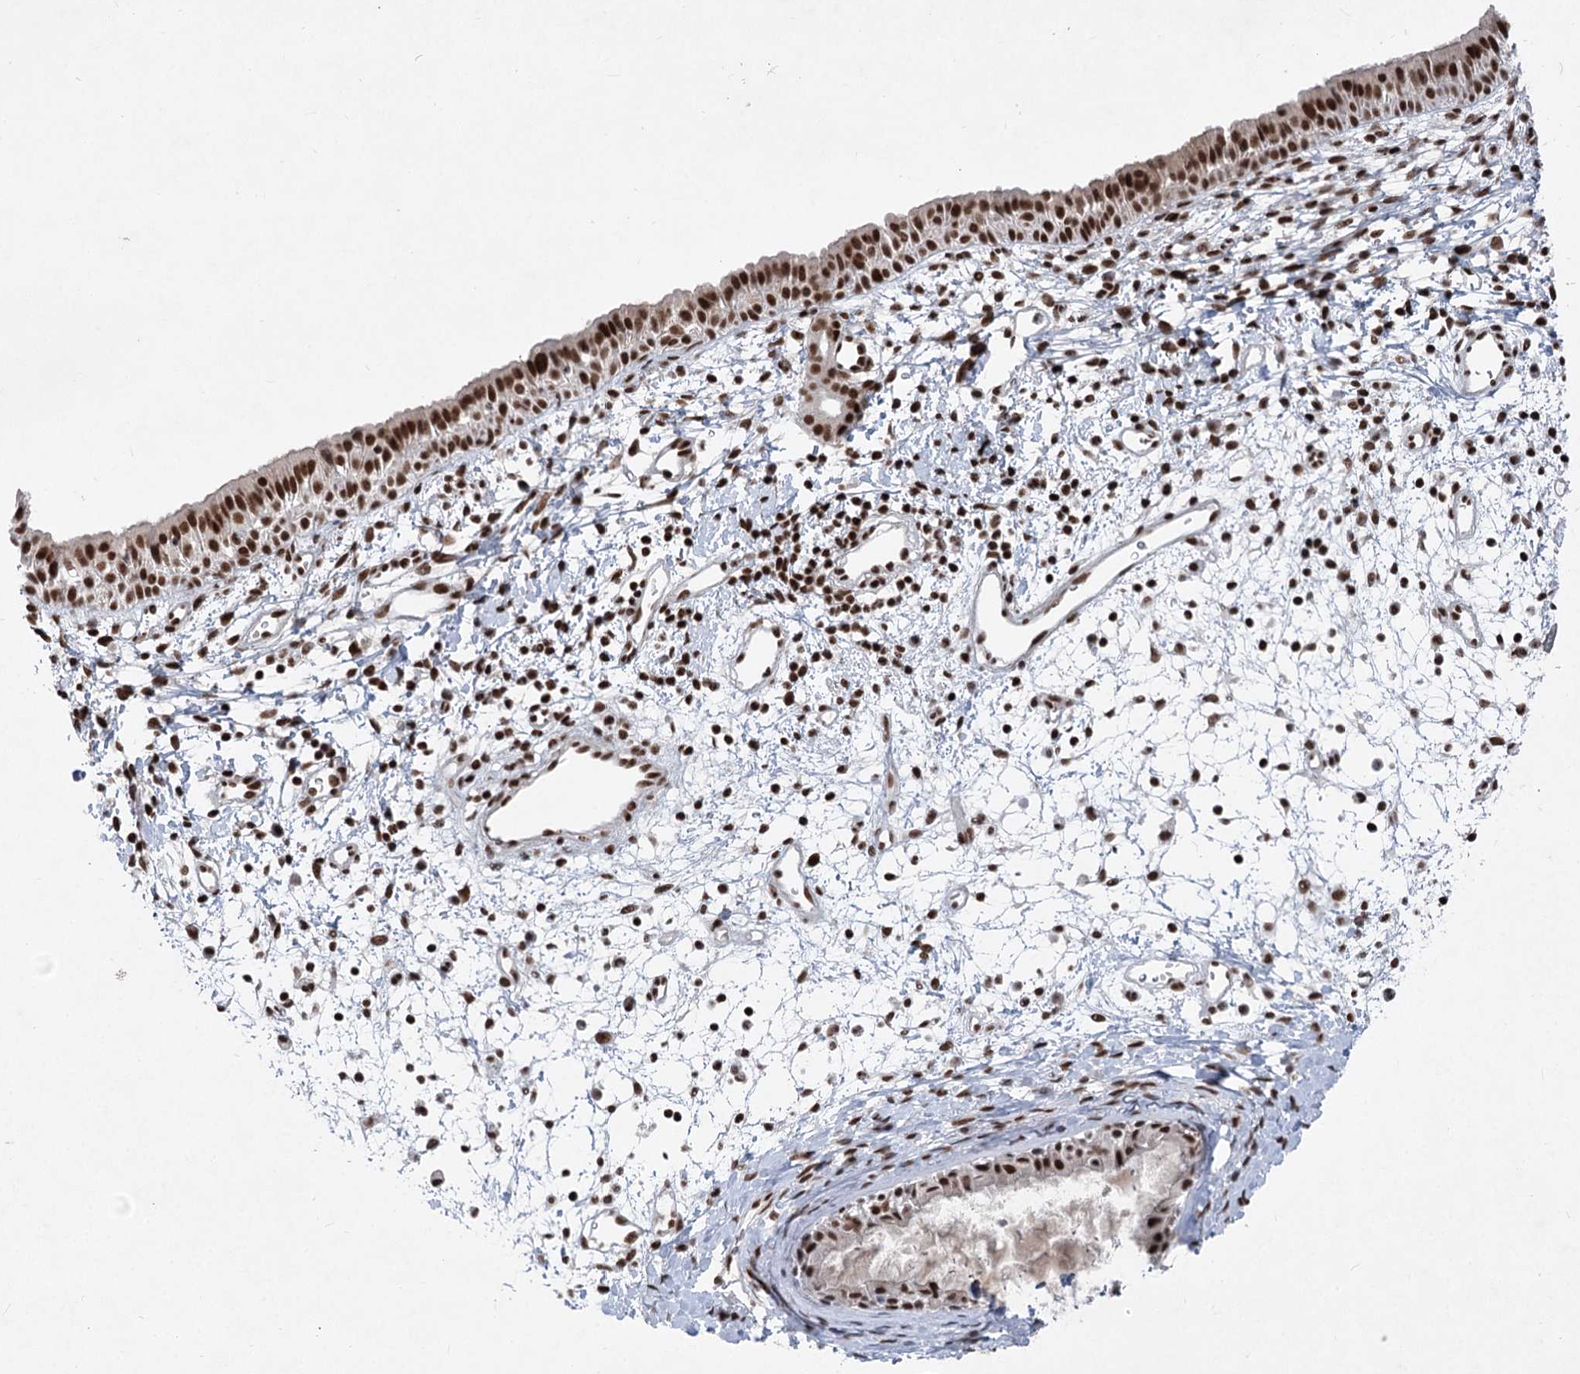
{"staining": {"intensity": "strong", "quantity": ">75%", "location": "nuclear"}, "tissue": "nasopharynx", "cell_type": "Respiratory epithelial cells", "image_type": "normal", "snomed": [{"axis": "morphology", "description": "Normal tissue, NOS"}, {"axis": "topography", "description": "Nasopharynx"}], "caption": "Nasopharynx stained with a brown dye reveals strong nuclear positive expression in approximately >75% of respiratory epithelial cells.", "gene": "CGGBP1", "patient": {"sex": "male", "age": 22}}